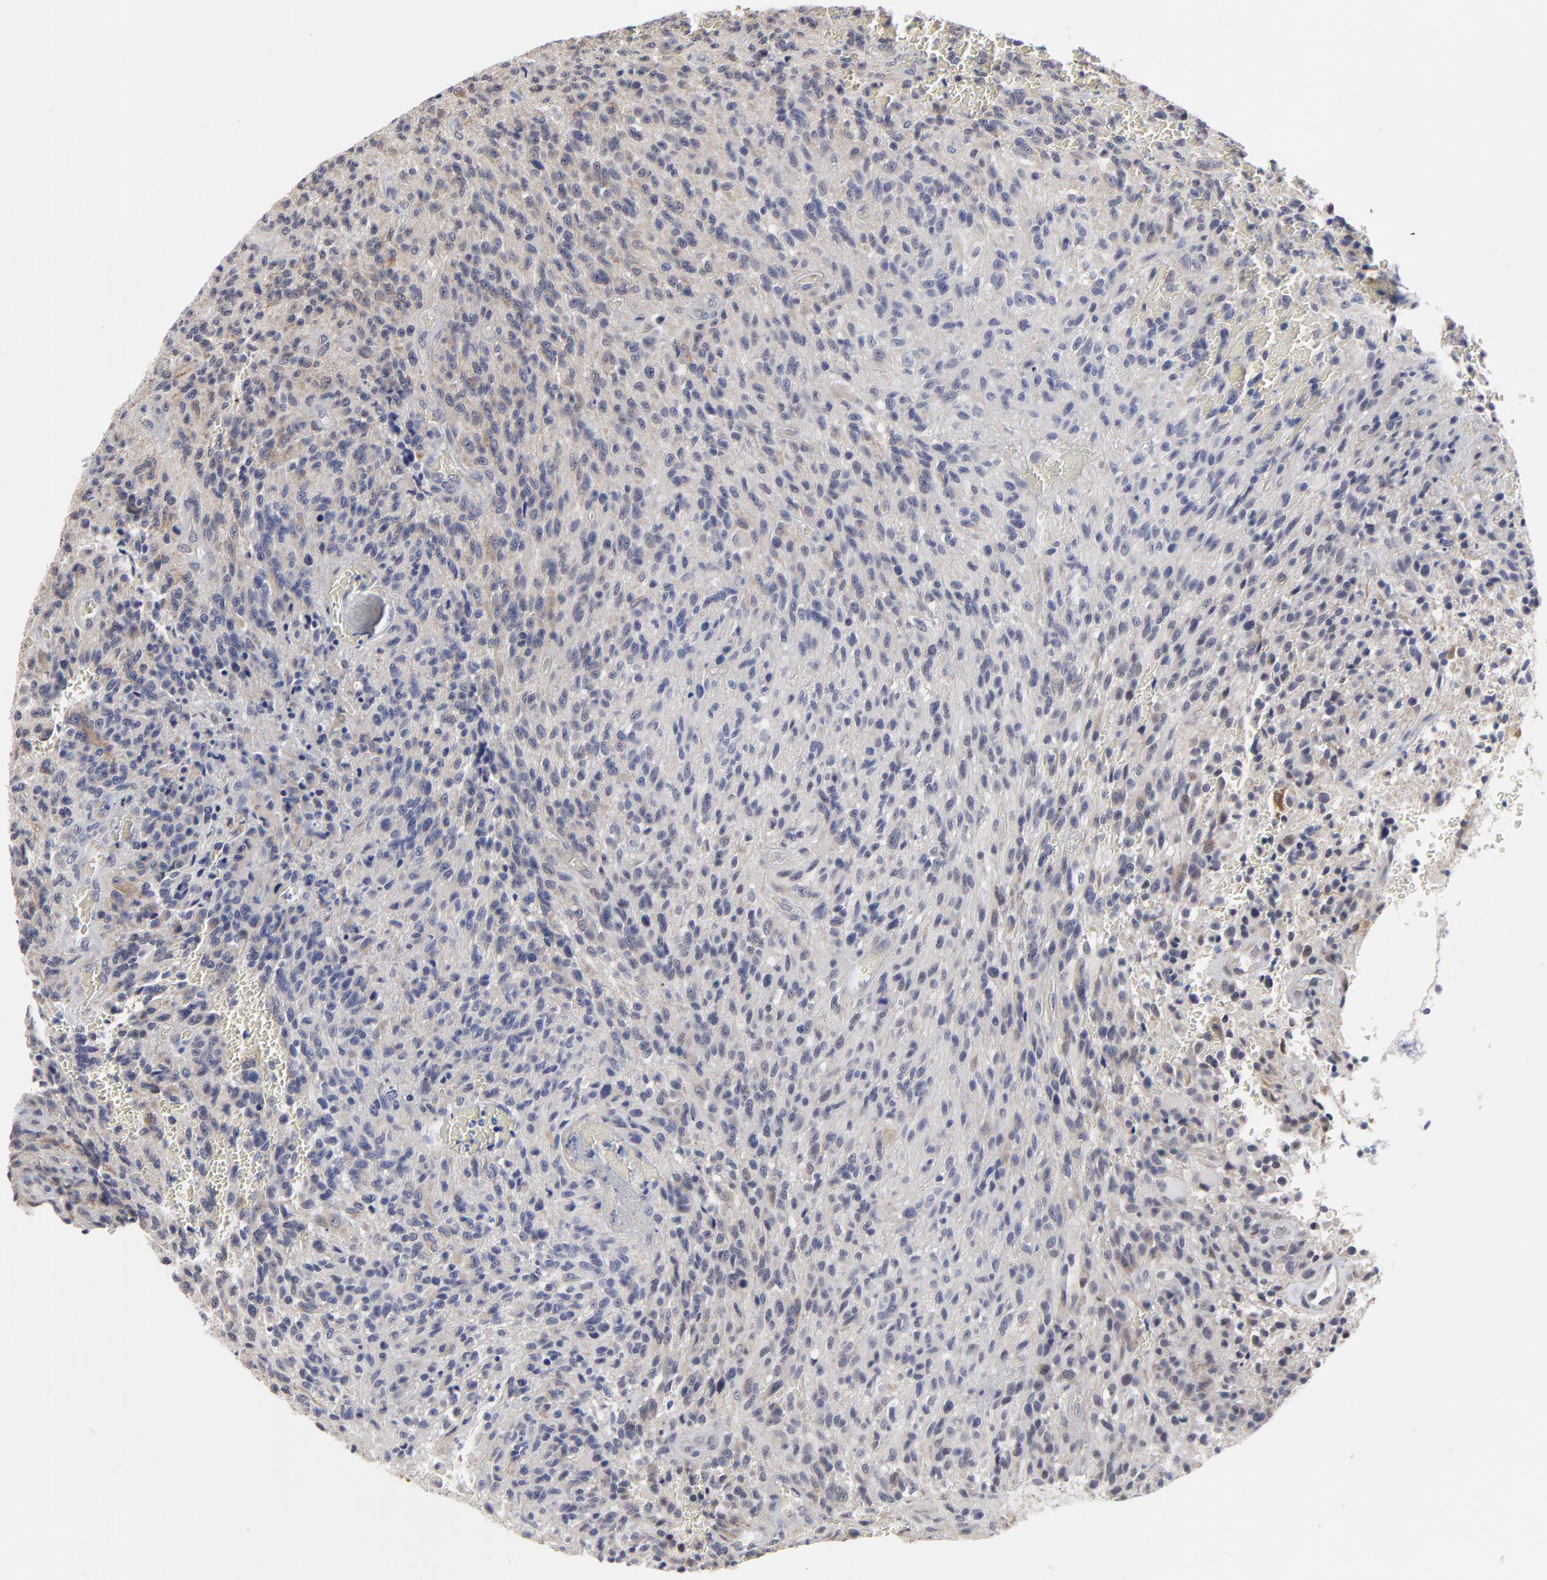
{"staining": {"intensity": "weak", "quantity": "25%-75%", "location": "cytoplasmic/membranous"}, "tissue": "glioma", "cell_type": "Tumor cells", "image_type": "cancer", "snomed": [{"axis": "morphology", "description": "Normal tissue, NOS"}, {"axis": "morphology", "description": "Glioma, malignant, High grade"}, {"axis": "topography", "description": "Cerebral cortex"}], "caption": "High-grade glioma (malignant) stained with a protein marker reveals weak staining in tumor cells.", "gene": "MAGEA10", "patient": {"sex": "male", "age": 56}}